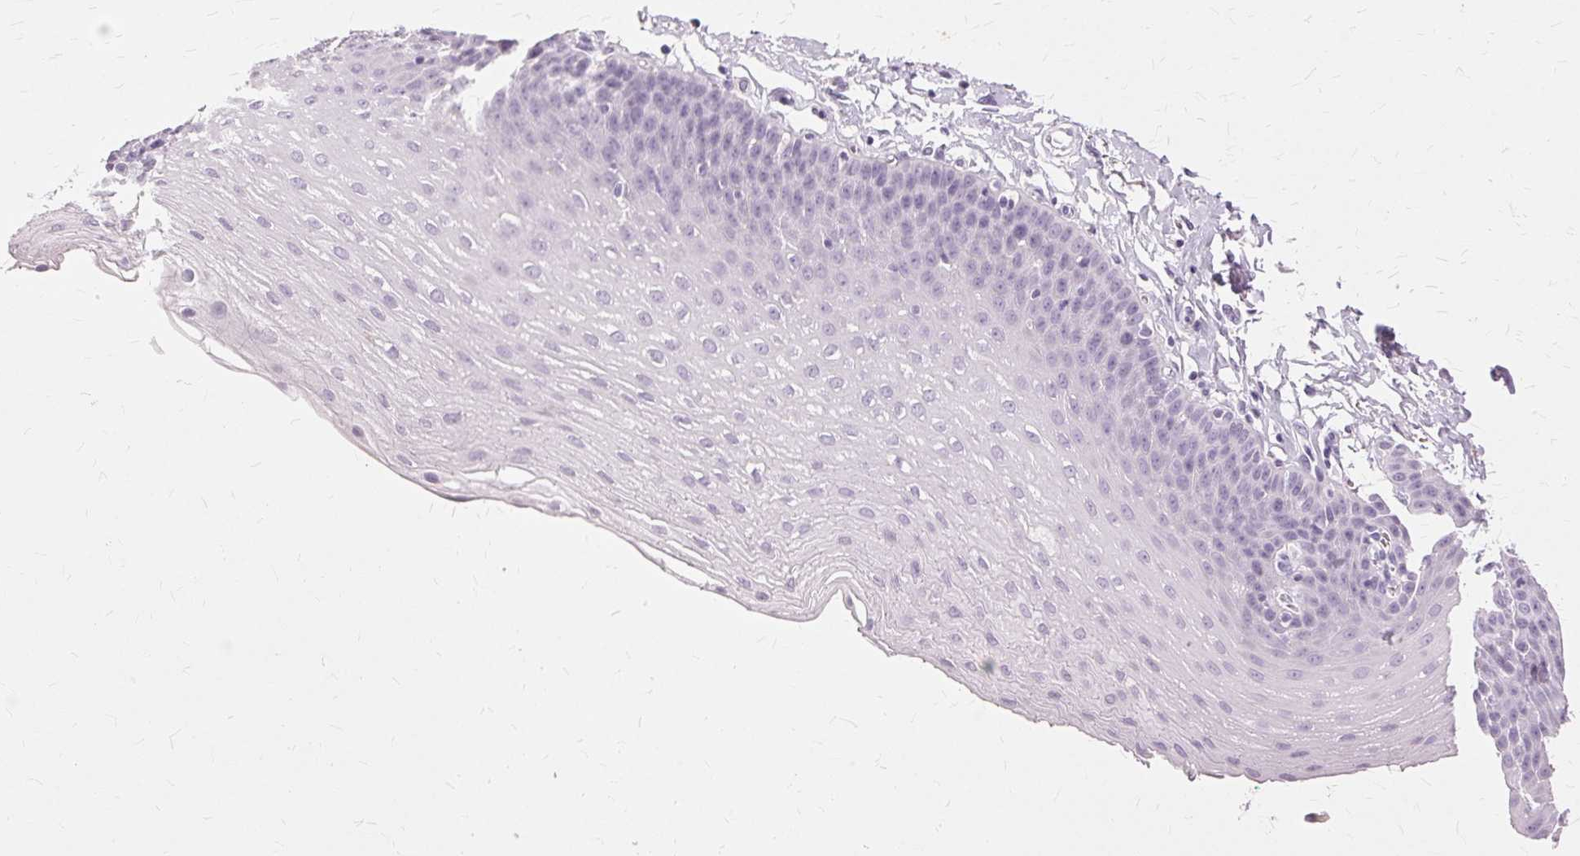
{"staining": {"intensity": "negative", "quantity": "none", "location": "none"}, "tissue": "esophagus", "cell_type": "Squamous epithelial cells", "image_type": "normal", "snomed": [{"axis": "morphology", "description": "Normal tissue, NOS"}, {"axis": "topography", "description": "Esophagus"}], "caption": "Histopathology image shows no significant protein positivity in squamous epithelial cells of normal esophagus.", "gene": "SLC45A3", "patient": {"sex": "female", "age": 81}}